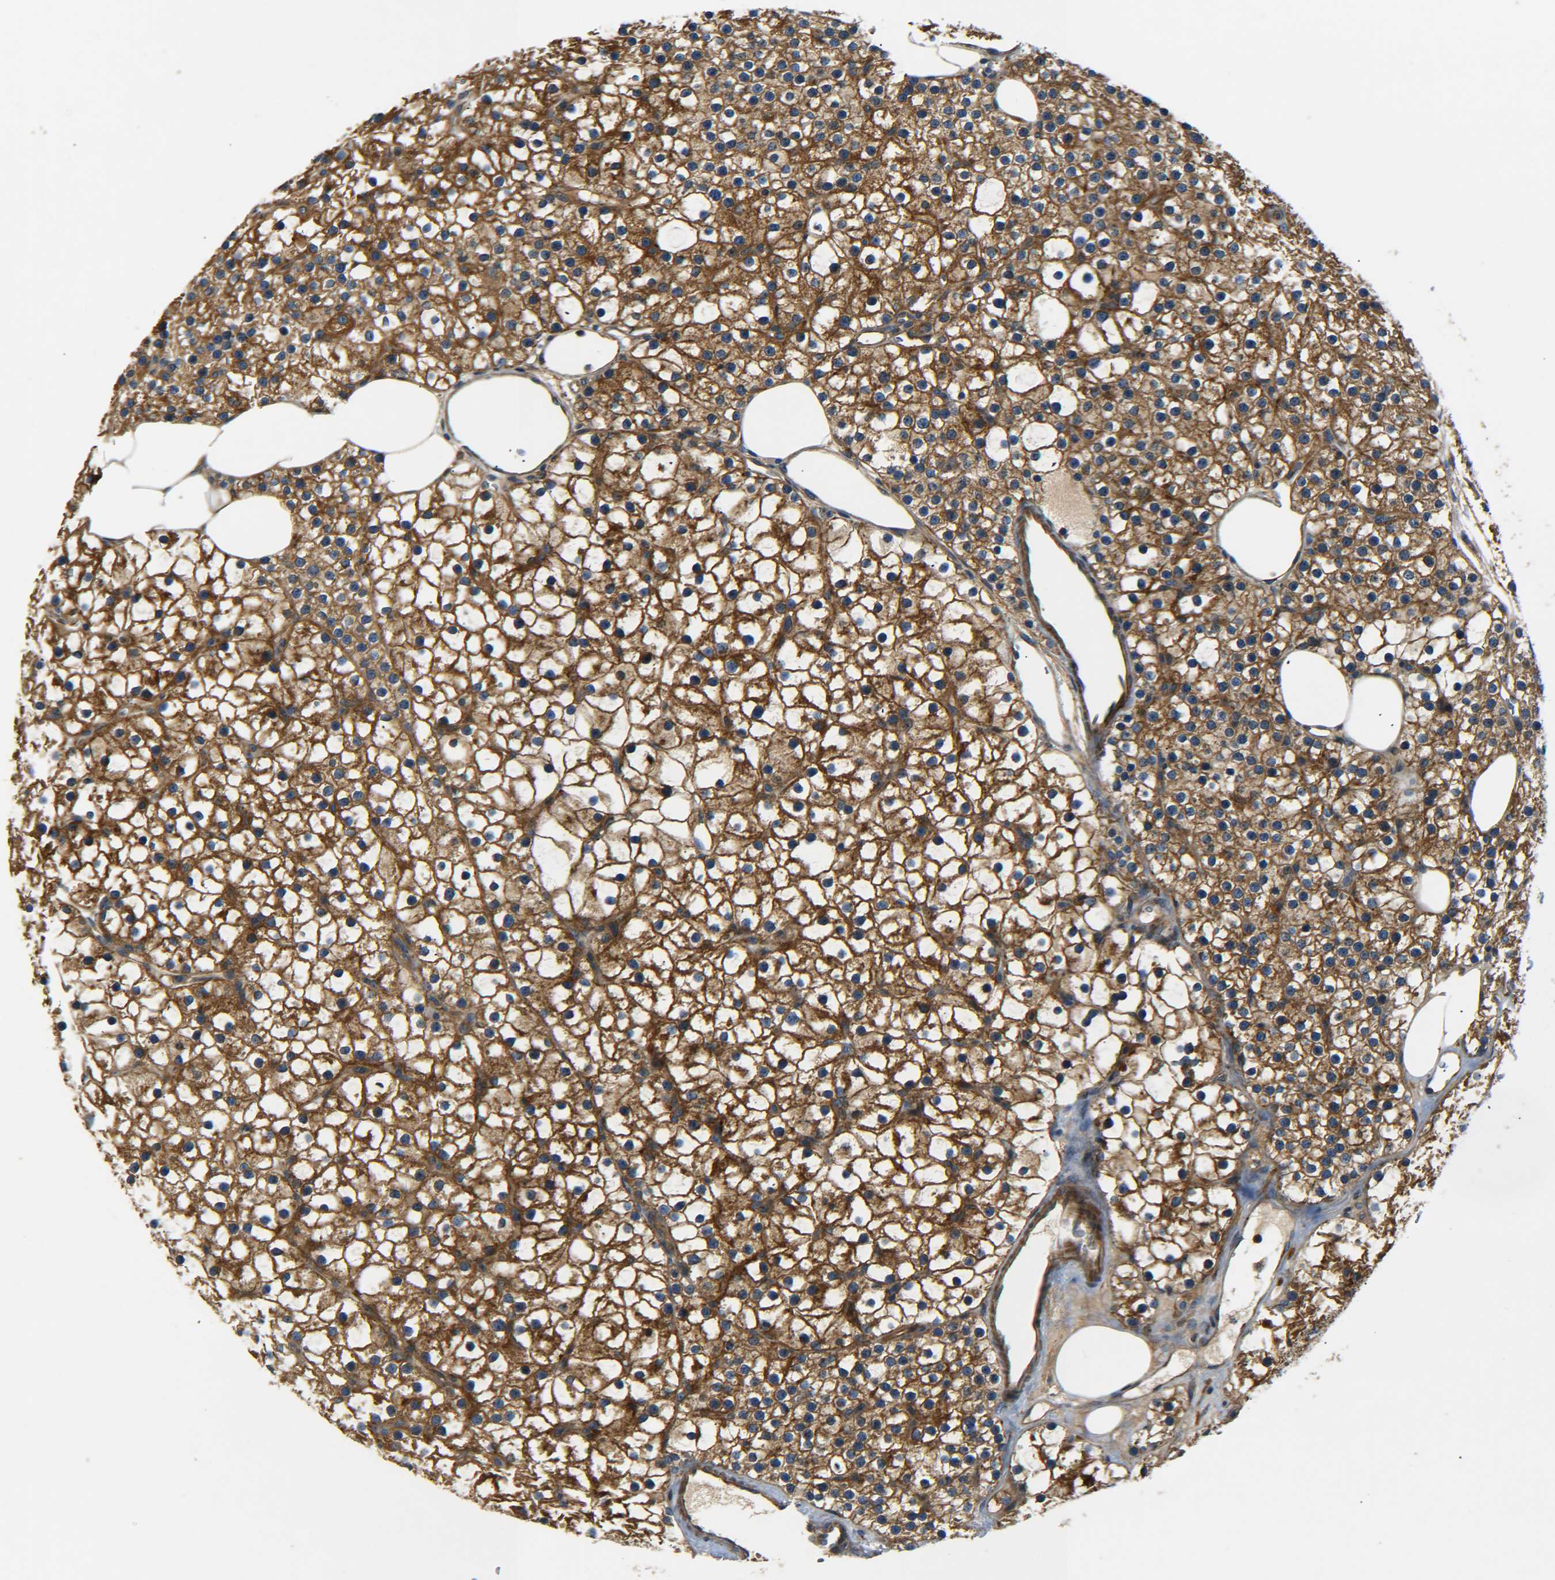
{"staining": {"intensity": "strong", "quantity": ">75%", "location": "cytoplasmic/membranous"}, "tissue": "parathyroid gland", "cell_type": "Glandular cells", "image_type": "normal", "snomed": [{"axis": "morphology", "description": "Normal tissue, NOS"}, {"axis": "morphology", "description": "Adenoma, NOS"}, {"axis": "topography", "description": "Parathyroid gland"}], "caption": "An immunohistochemistry photomicrograph of normal tissue is shown. Protein staining in brown shows strong cytoplasmic/membranous positivity in parathyroid gland within glandular cells. The staining is performed using DAB (3,3'-diaminobenzidine) brown chromogen to label protein expression. The nuclei are counter-stained blue using hematoxylin.", "gene": "LRCH3", "patient": {"sex": "female", "age": 70}}